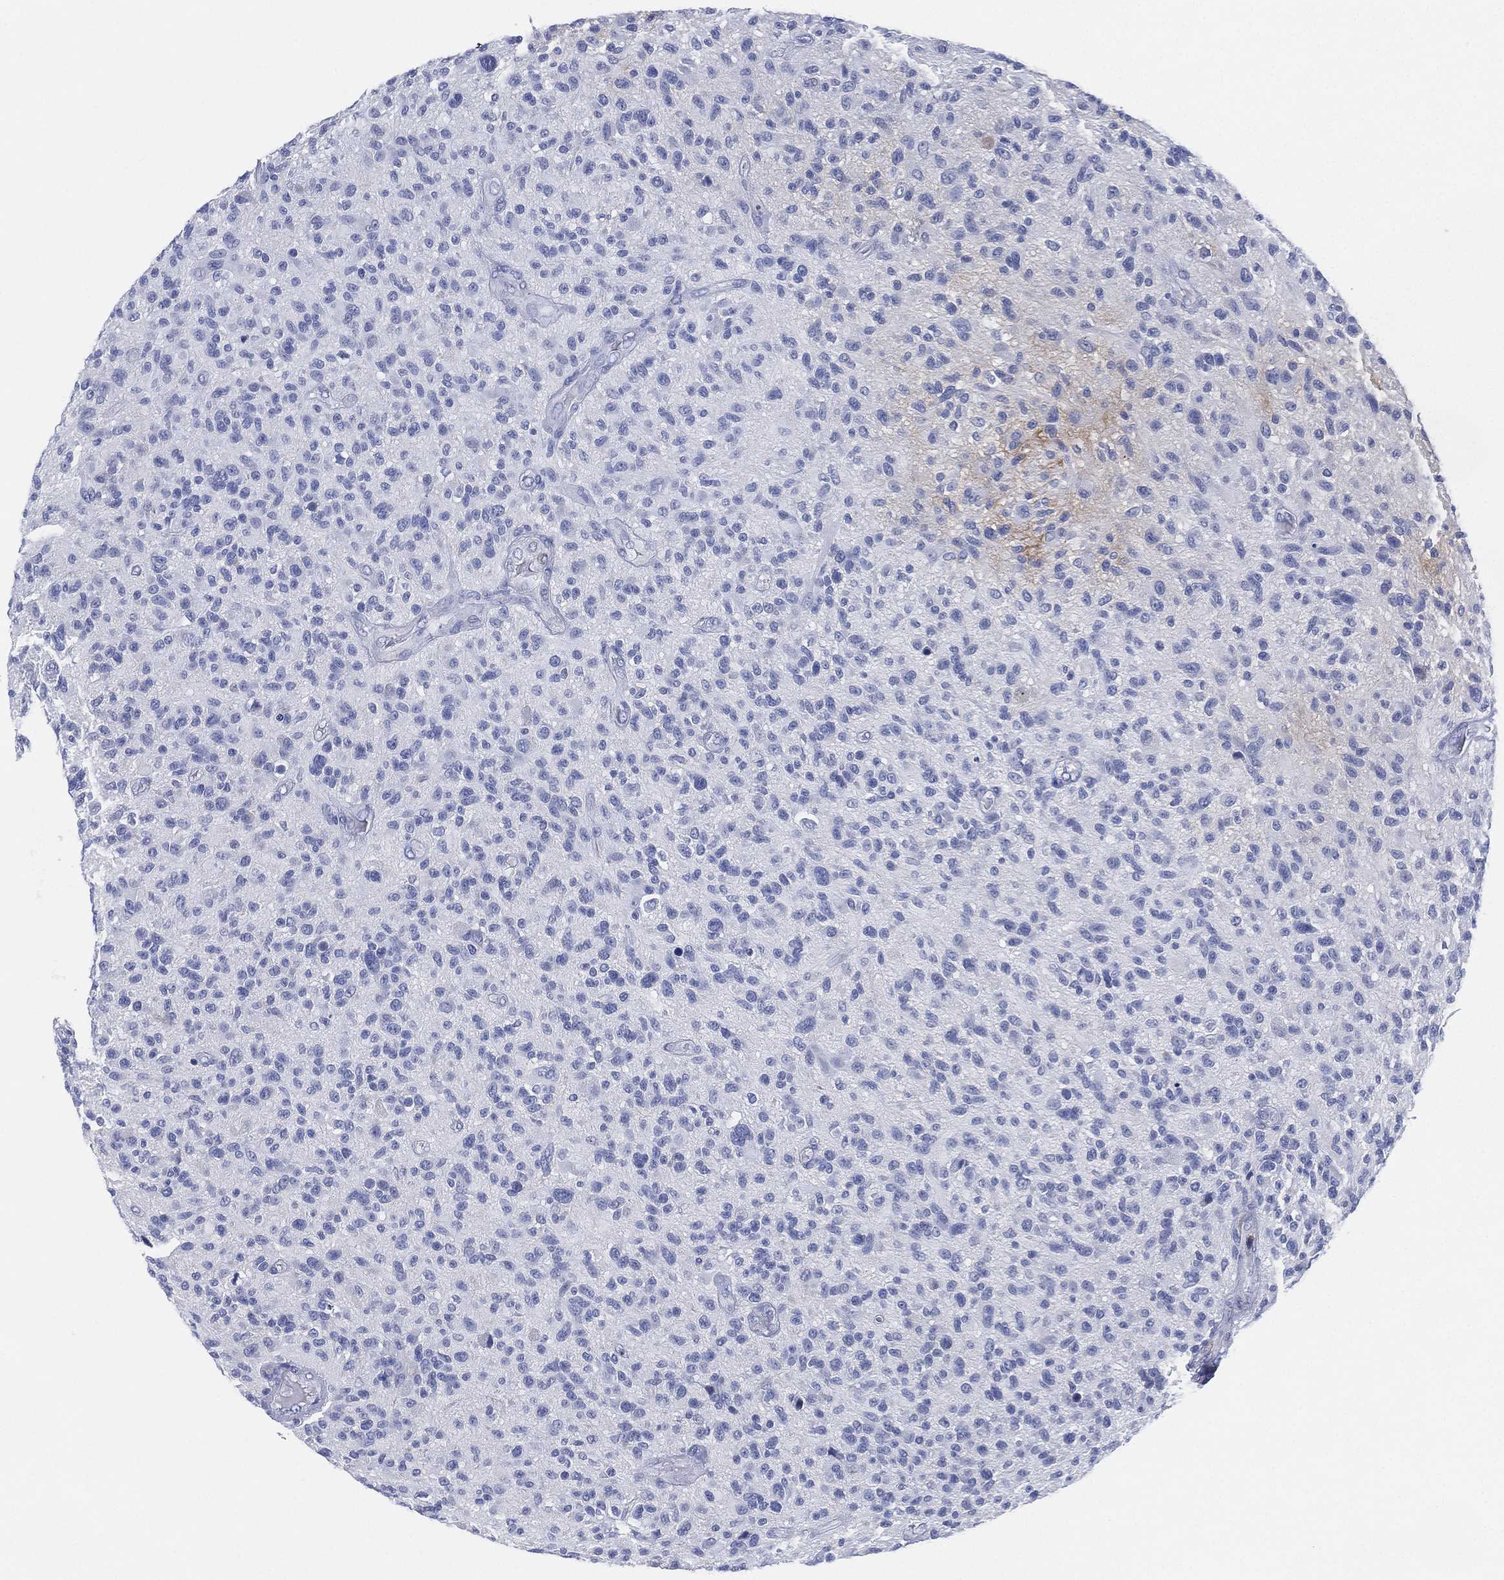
{"staining": {"intensity": "negative", "quantity": "none", "location": "none"}, "tissue": "glioma", "cell_type": "Tumor cells", "image_type": "cancer", "snomed": [{"axis": "morphology", "description": "Glioma, malignant, High grade"}, {"axis": "topography", "description": "Brain"}], "caption": "This photomicrograph is of glioma stained with IHC to label a protein in brown with the nuclei are counter-stained blue. There is no staining in tumor cells. The staining is performed using DAB brown chromogen with nuclei counter-stained in using hematoxylin.", "gene": "ADAD2", "patient": {"sex": "male", "age": 47}}